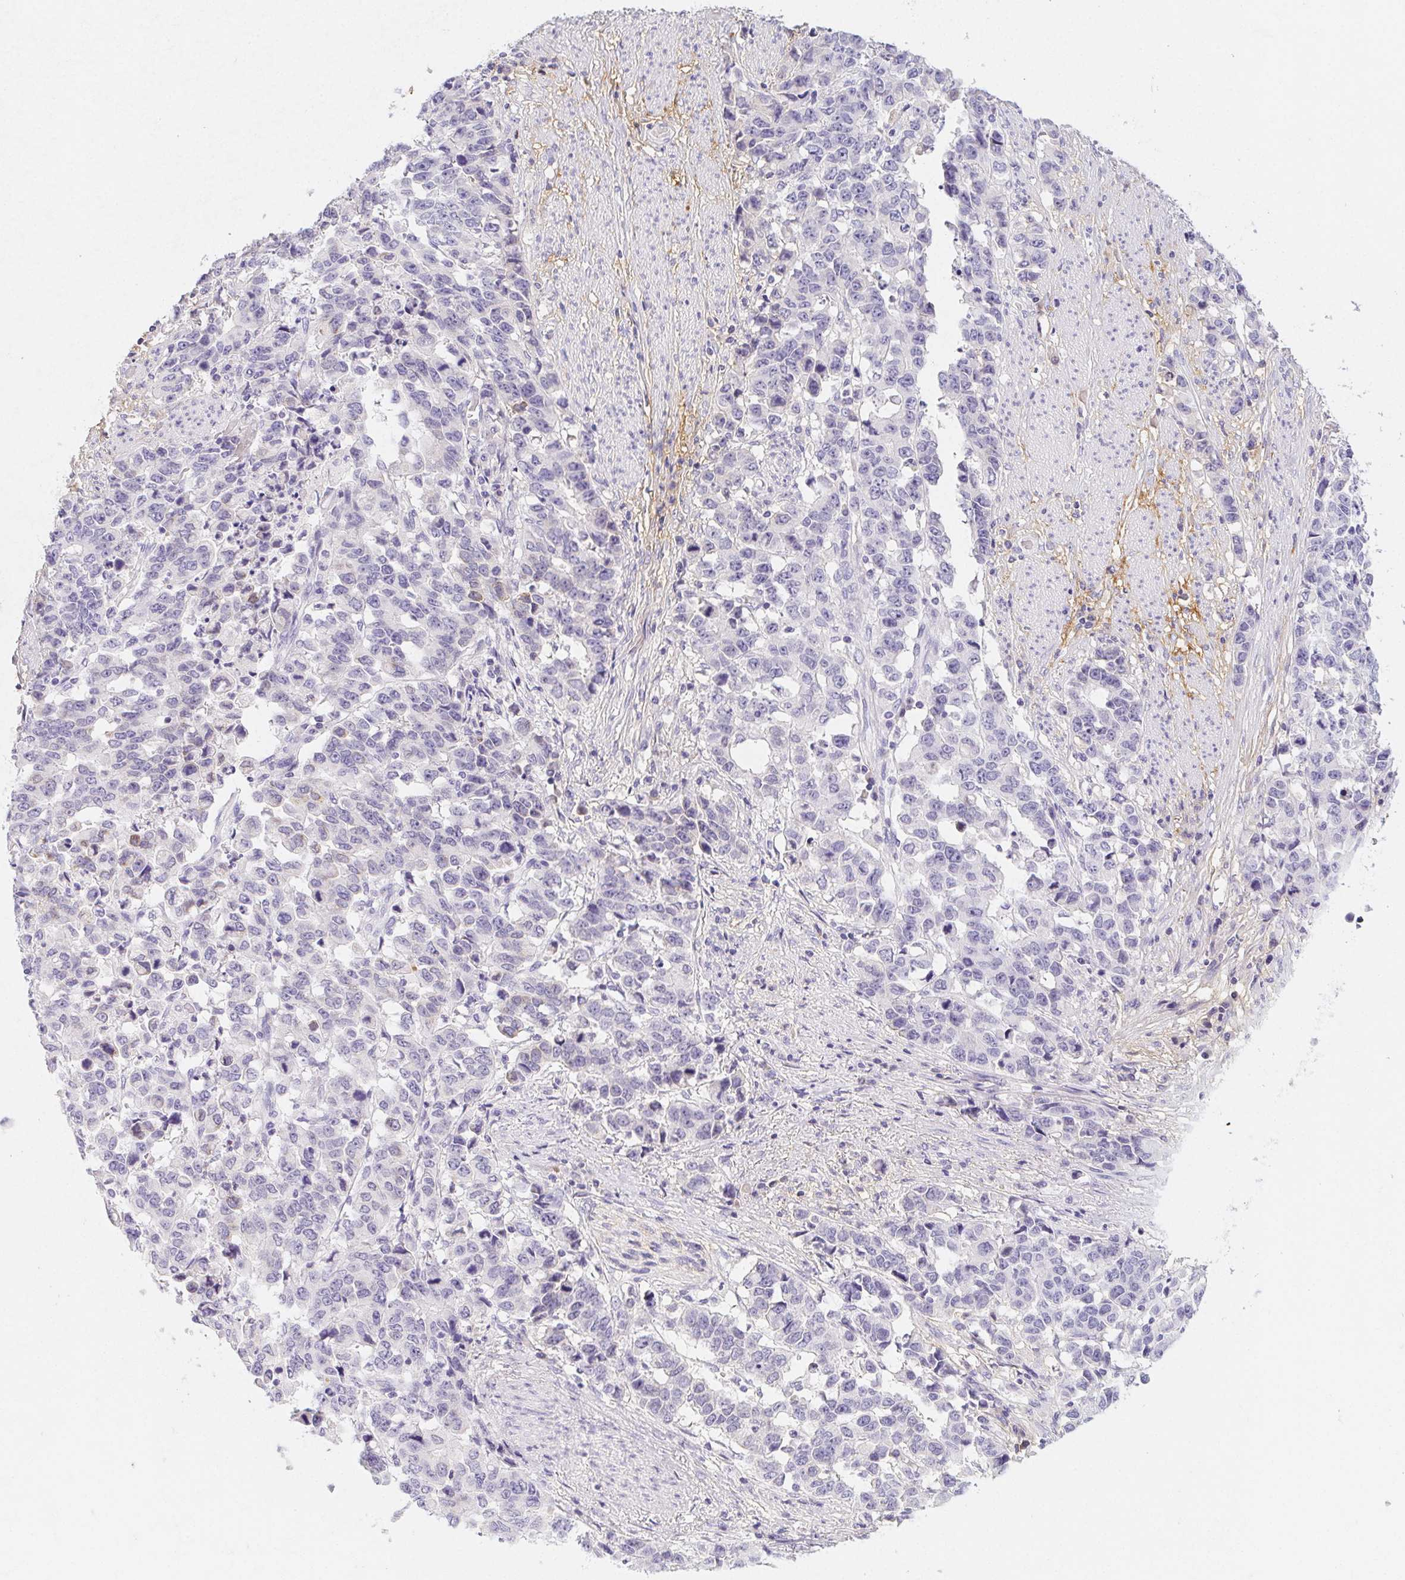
{"staining": {"intensity": "negative", "quantity": "none", "location": "none"}, "tissue": "stomach cancer", "cell_type": "Tumor cells", "image_type": "cancer", "snomed": [{"axis": "morphology", "description": "Adenocarcinoma, NOS"}, {"axis": "topography", "description": "Stomach, upper"}], "caption": "Immunohistochemistry of stomach cancer (adenocarcinoma) reveals no expression in tumor cells.", "gene": "ITIH2", "patient": {"sex": "male", "age": 69}}